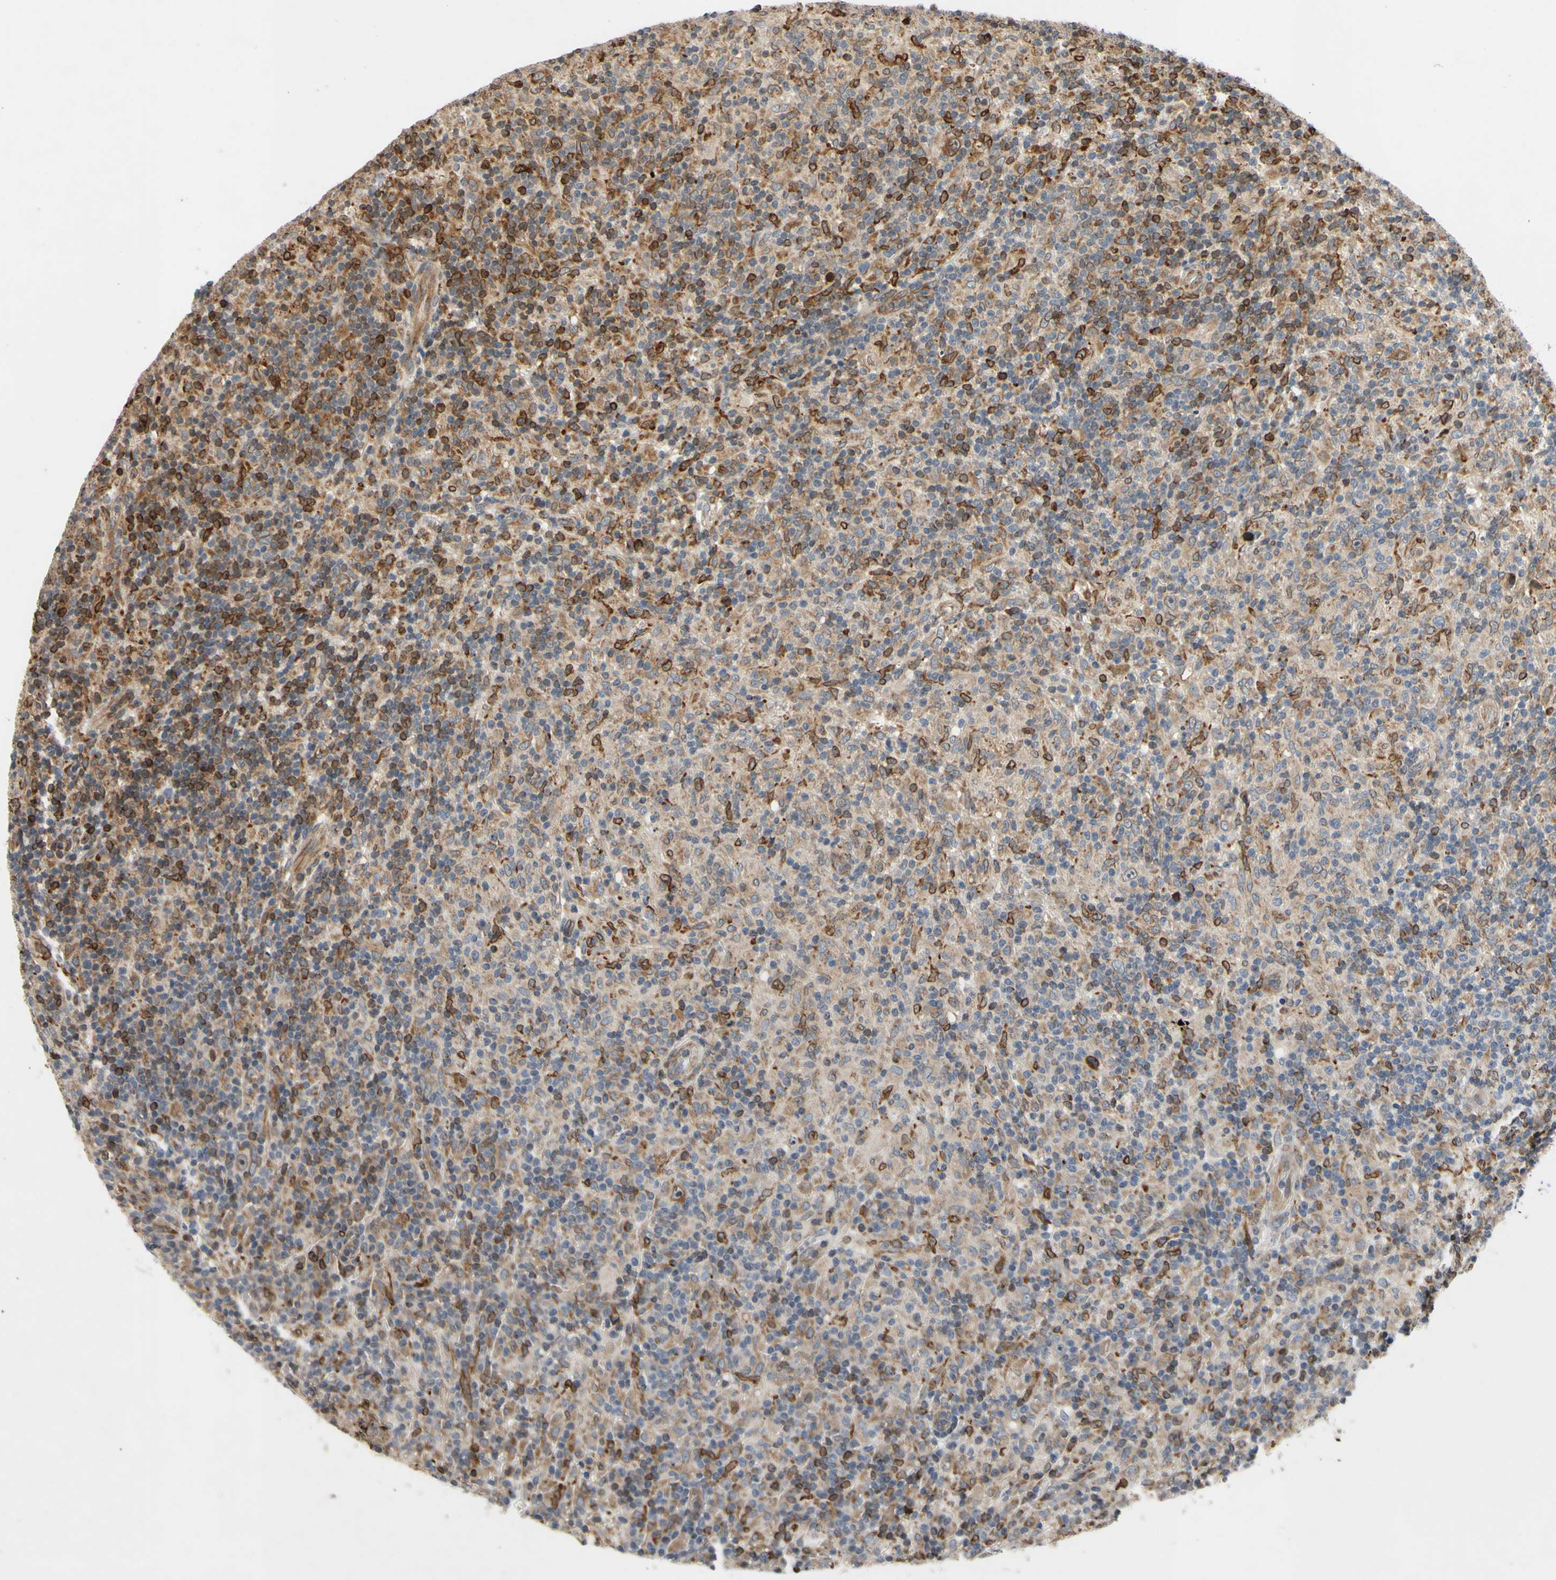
{"staining": {"intensity": "weak", "quantity": ">75%", "location": "cytoplasmic/membranous"}, "tissue": "lymphoma", "cell_type": "Tumor cells", "image_type": "cancer", "snomed": [{"axis": "morphology", "description": "Hodgkin's disease, NOS"}, {"axis": "topography", "description": "Lymph node"}], "caption": "Lymphoma was stained to show a protein in brown. There is low levels of weak cytoplasmic/membranous staining in approximately >75% of tumor cells.", "gene": "PLXNA2", "patient": {"sex": "male", "age": 70}}